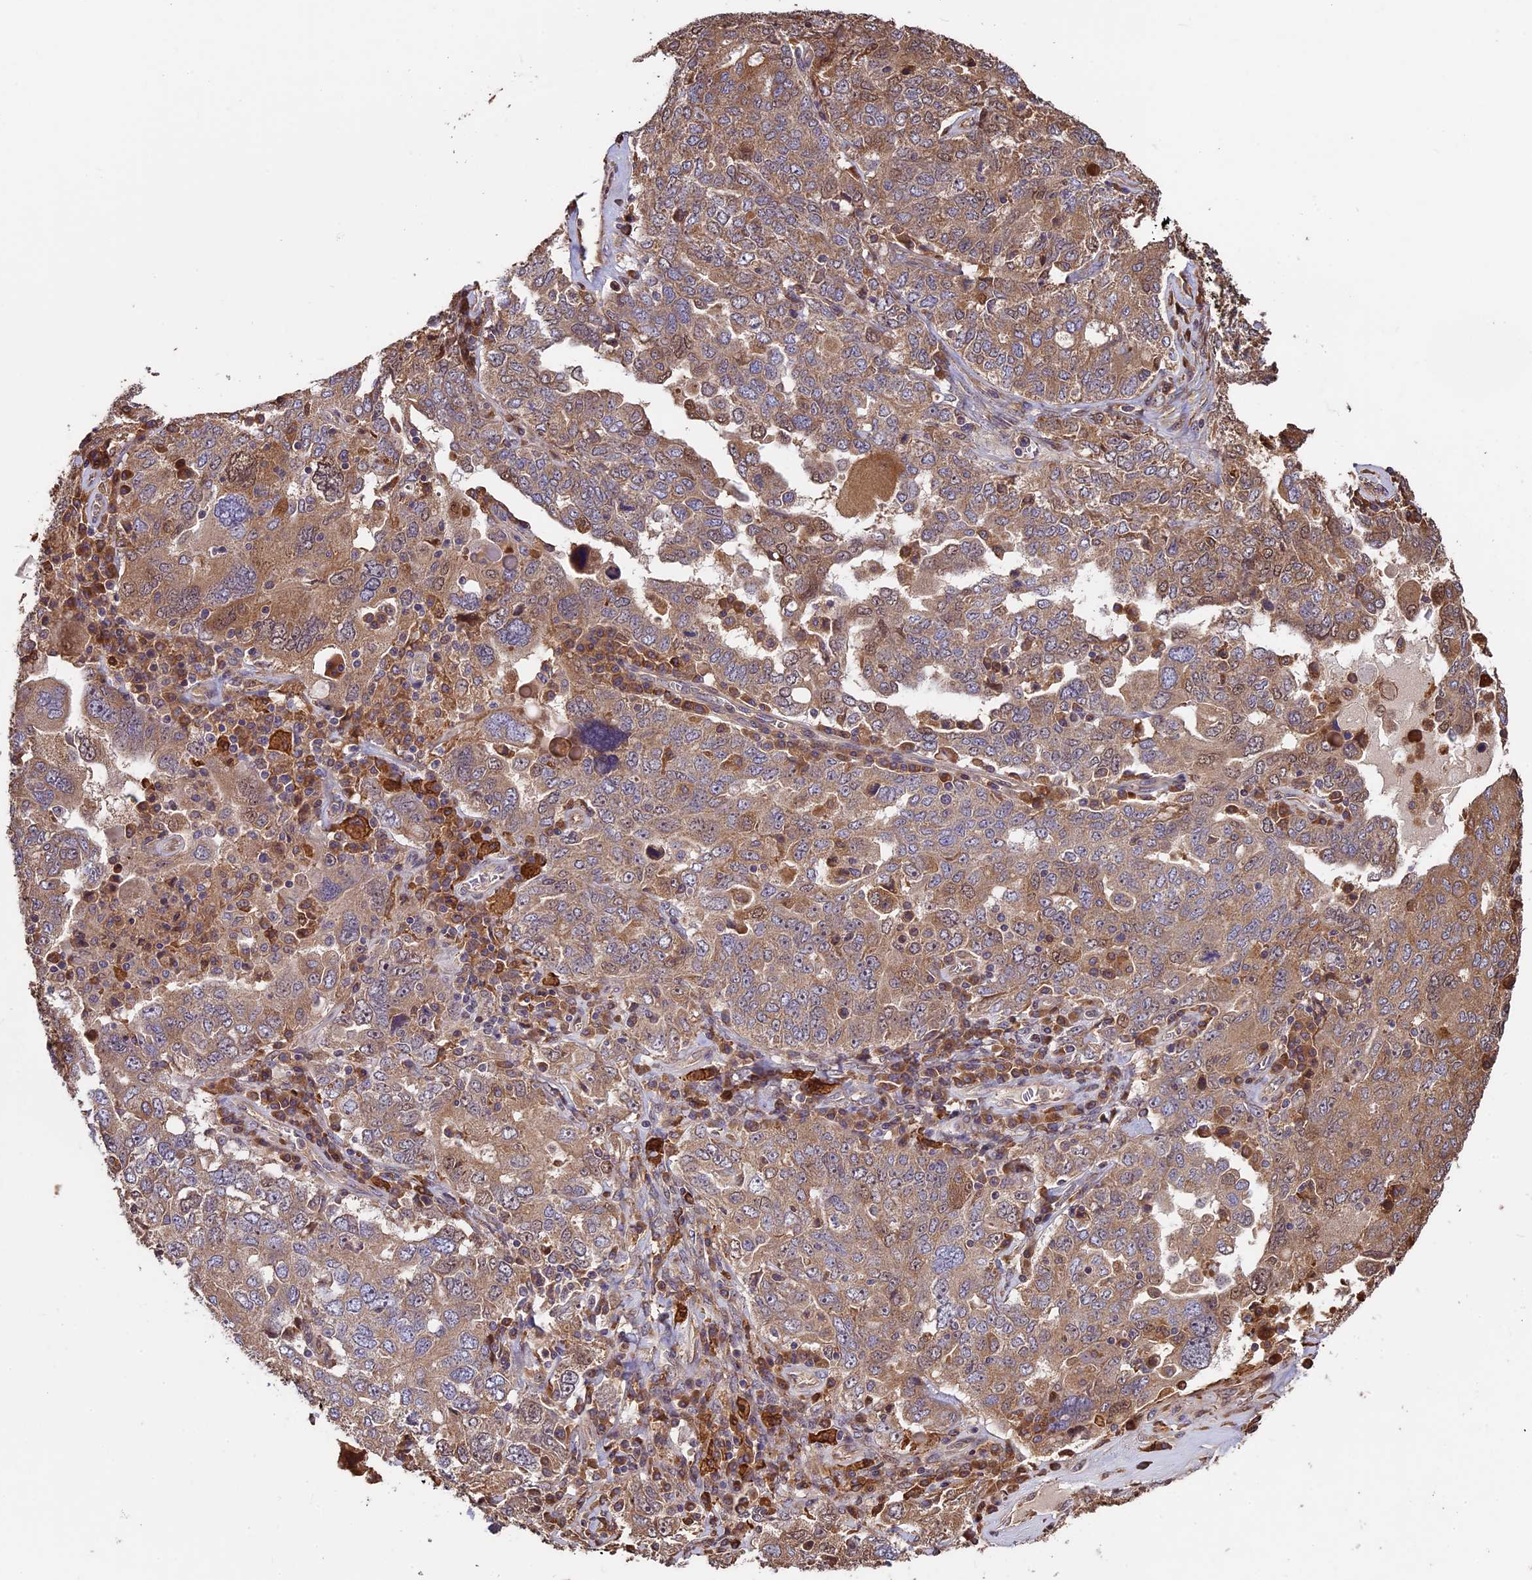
{"staining": {"intensity": "moderate", "quantity": ">75%", "location": "cytoplasmic/membranous"}, "tissue": "ovarian cancer", "cell_type": "Tumor cells", "image_type": "cancer", "snomed": [{"axis": "morphology", "description": "Carcinoma, endometroid"}, {"axis": "topography", "description": "Ovary"}], "caption": "Moderate cytoplasmic/membranous protein expression is present in about >75% of tumor cells in ovarian endometroid carcinoma. The protein is stained brown, and the nuclei are stained in blue (DAB (3,3'-diaminobenzidine) IHC with brightfield microscopy, high magnification).", "gene": "VWA3A", "patient": {"sex": "female", "age": 62}}